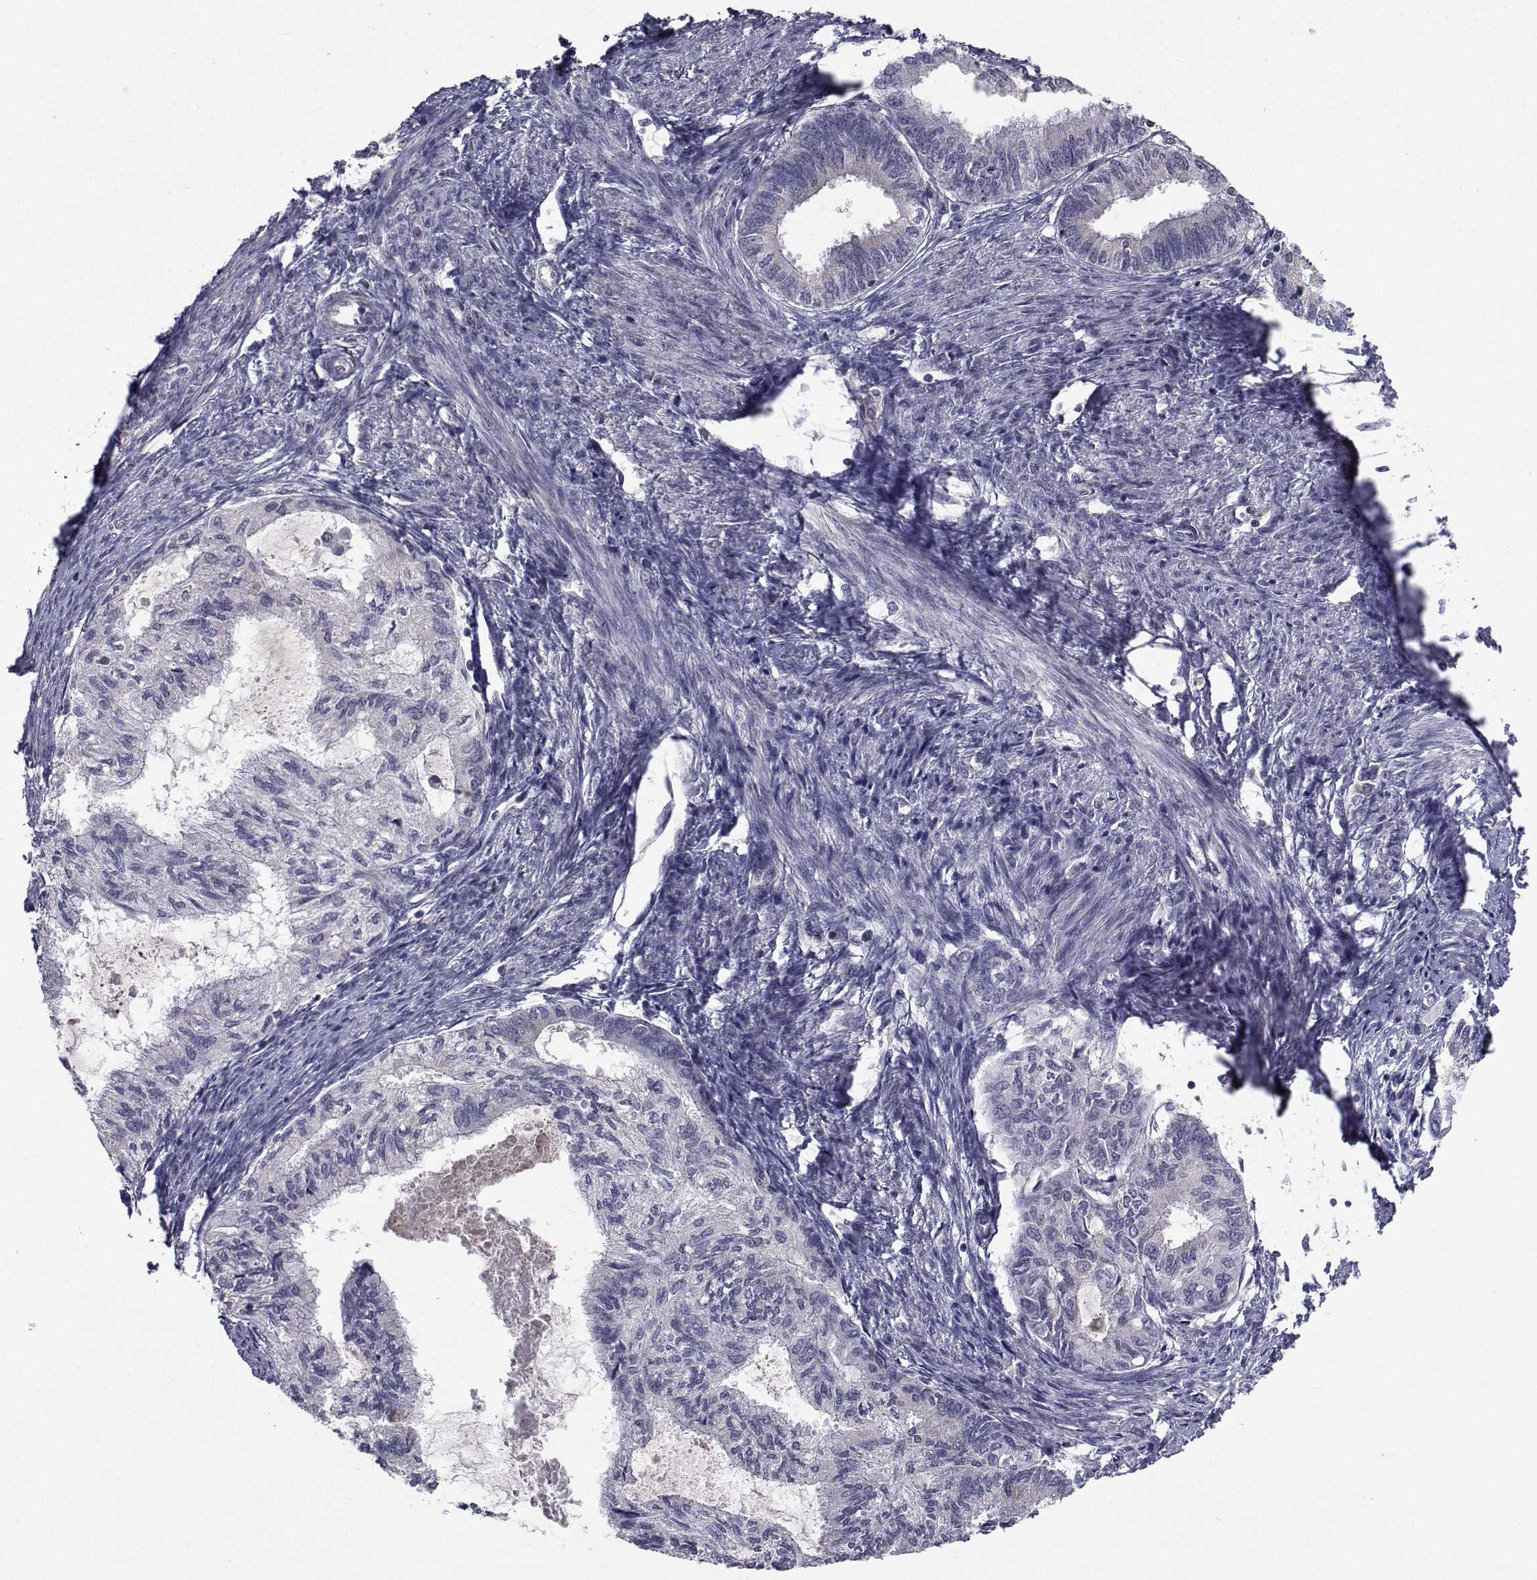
{"staining": {"intensity": "negative", "quantity": "none", "location": "none"}, "tissue": "endometrial cancer", "cell_type": "Tumor cells", "image_type": "cancer", "snomed": [{"axis": "morphology", "description": "Adenocarcinoma, NOS"}, {"axis": "topography", "description": "Endometrium"}], "caption": "Tumor cells show no significant protein positivity in endometrial cancer (adenocarcinoma).", "gene": "CYP2S1", "patient": {"sex": "female", "age": 86}}